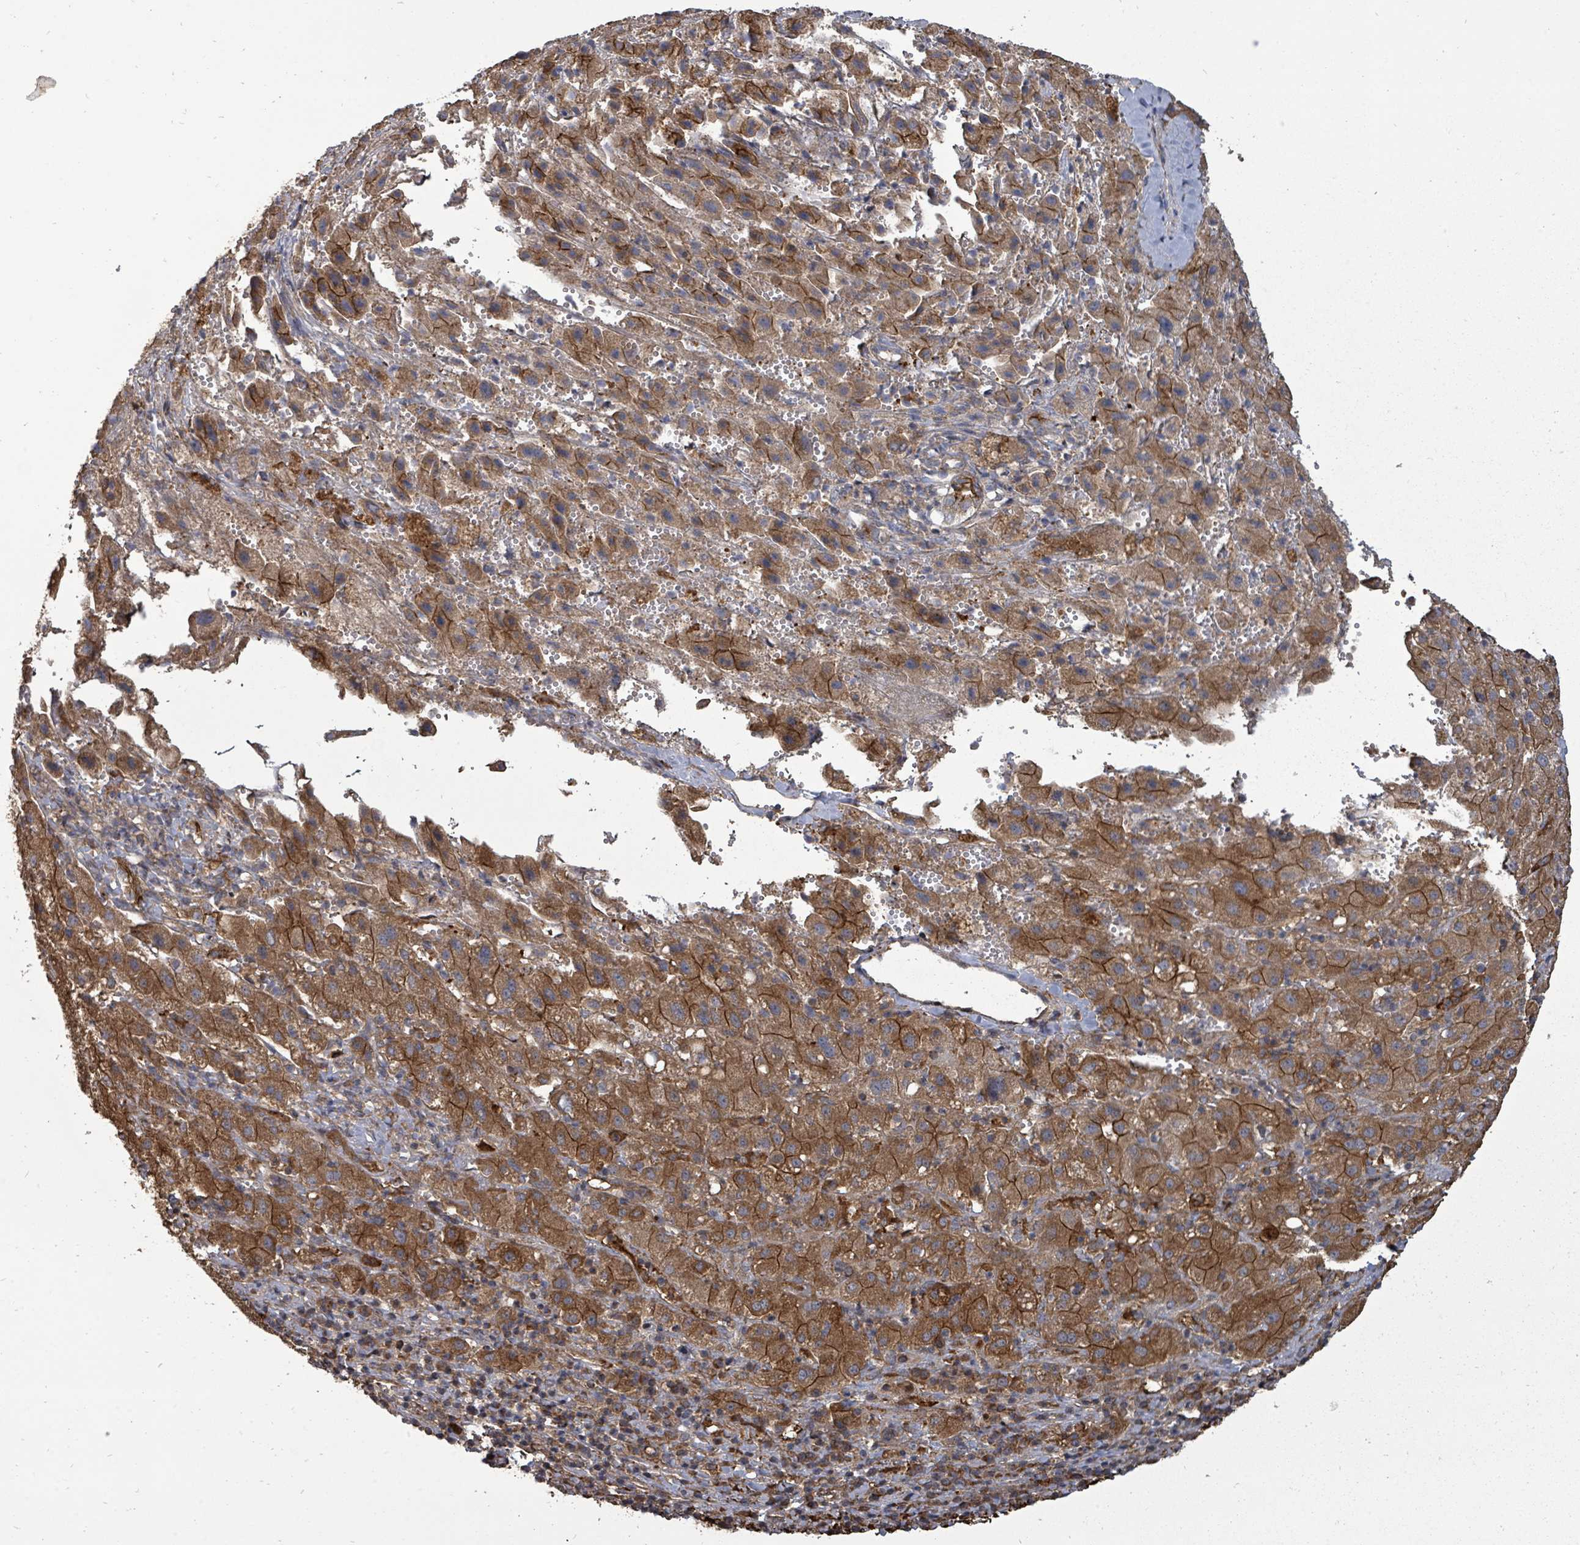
{"staining": {"intensity": "strong", "quantity": ">75%", "location": "cytoplasmic/membranous"}, "tissue": "liver cancer", "cell_type": "Tumor cells", "image_type": "cancer", "snomed": [{"axis": "morphology", "description": "Carcinoma, Hepatocellular, NOS"}, {"axis": "topography", "description": "Liver"}], "caption": "Liver cancer stained with DAB immunohistochemistry (IHC) demonstrates high levels of strong cytoplasmic/membranous positivity in about >75% of tumor cells.", "gene": "EIF3C", "patient": {"sex": "female", "age": 58}}